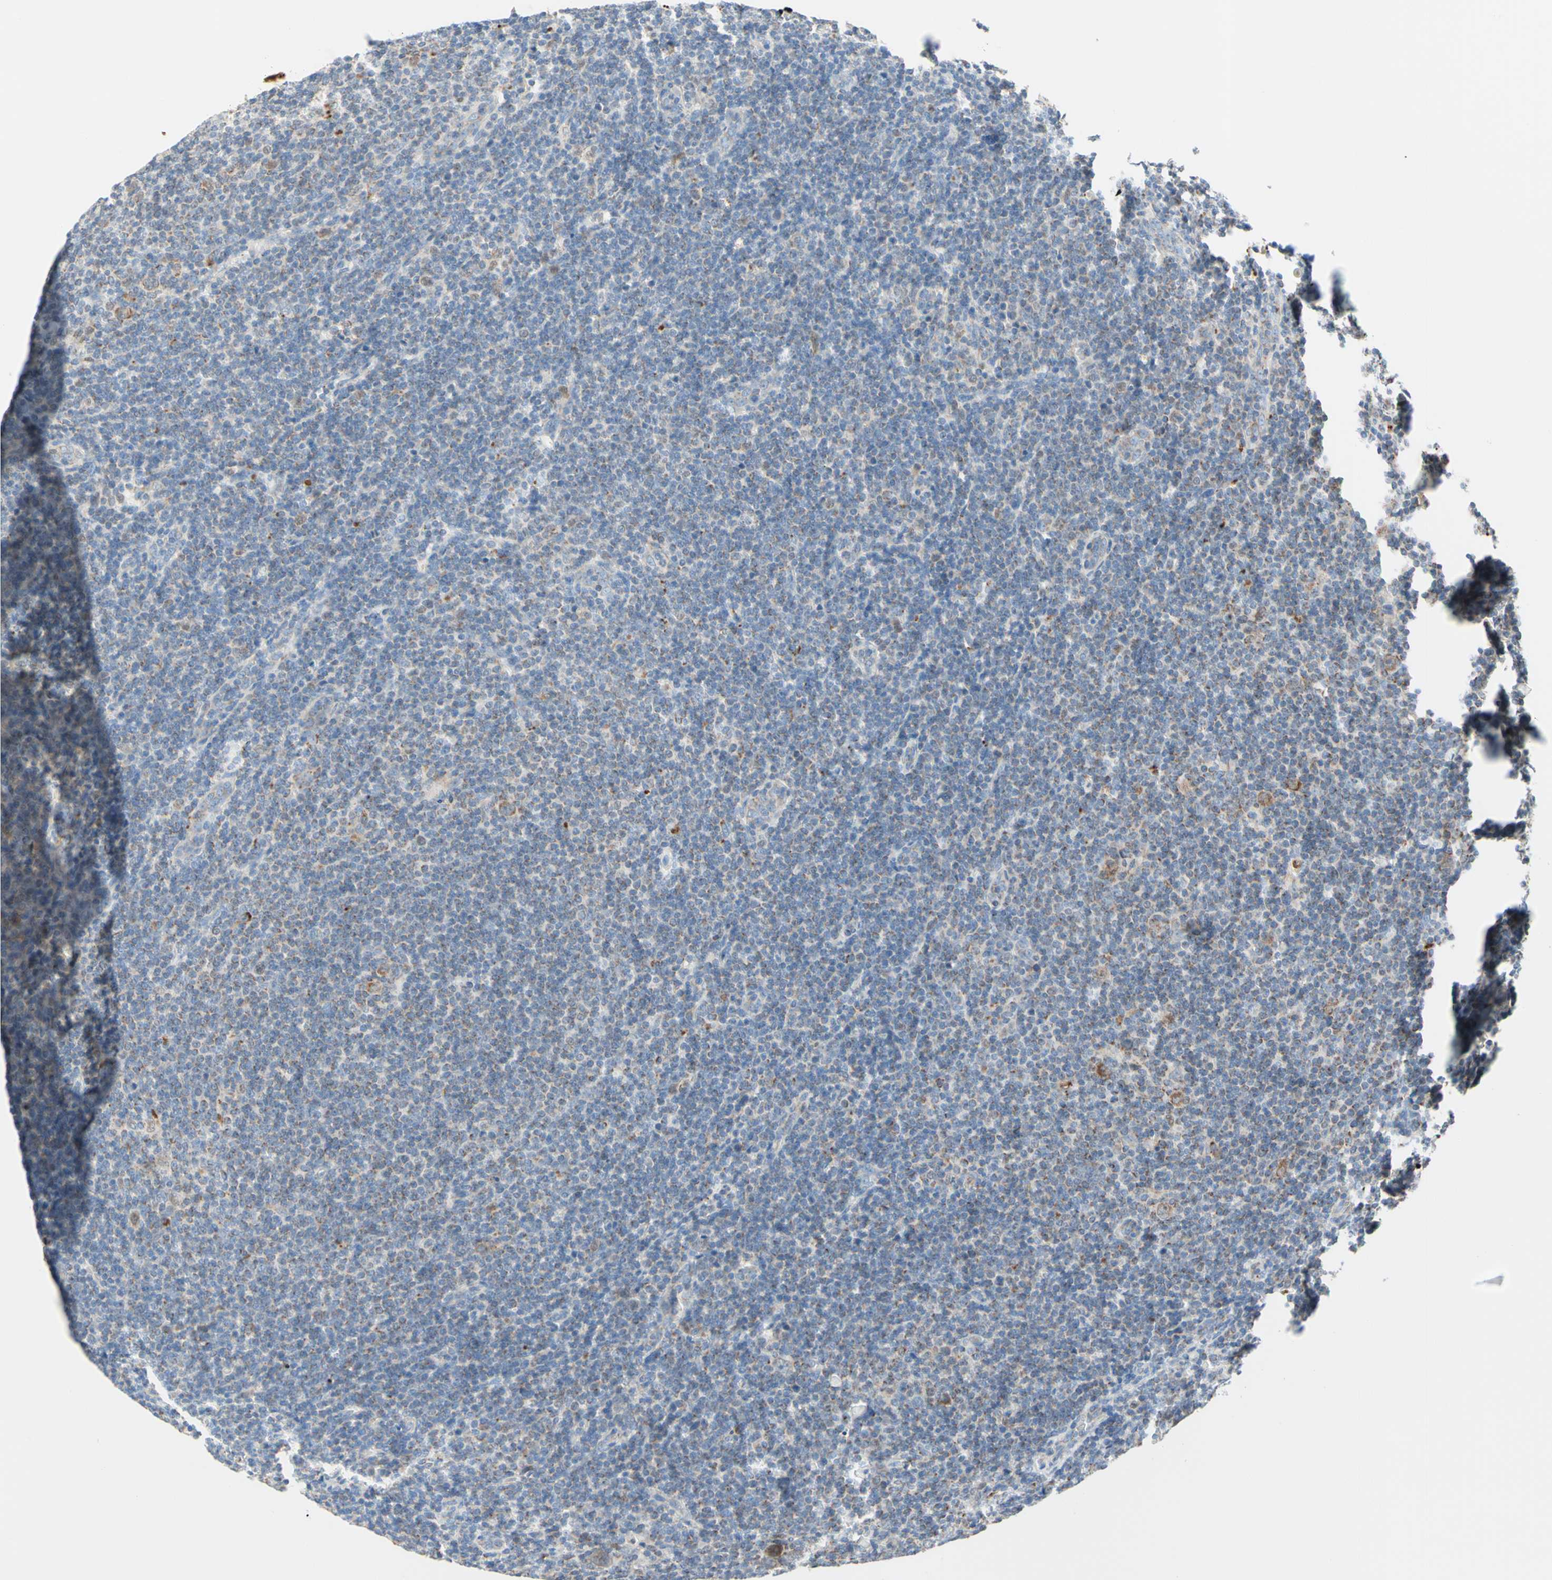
{"staining": {"intensity": "negative", "quantity": "none", "location": "none"}, "tissue": "lymphoma", "cell_type": "Tumor cells", "image_type": "cancer", "snomed": [{"axis": "morphology", "description": "Hodgkin's disease, NOS"}, {"axis": "topography", "description": "Lymph node"}], "caption": "Tumor cells are negative for brown protein staining in Hodgkin's disease. The staining was performed using DAB to visualize the protein expression in brown, while the nuclei were stained in blue with hematoxylin (Magnification: 20x).", "gene": "MFF", "patient": {"sex": "female", "age": 57}}